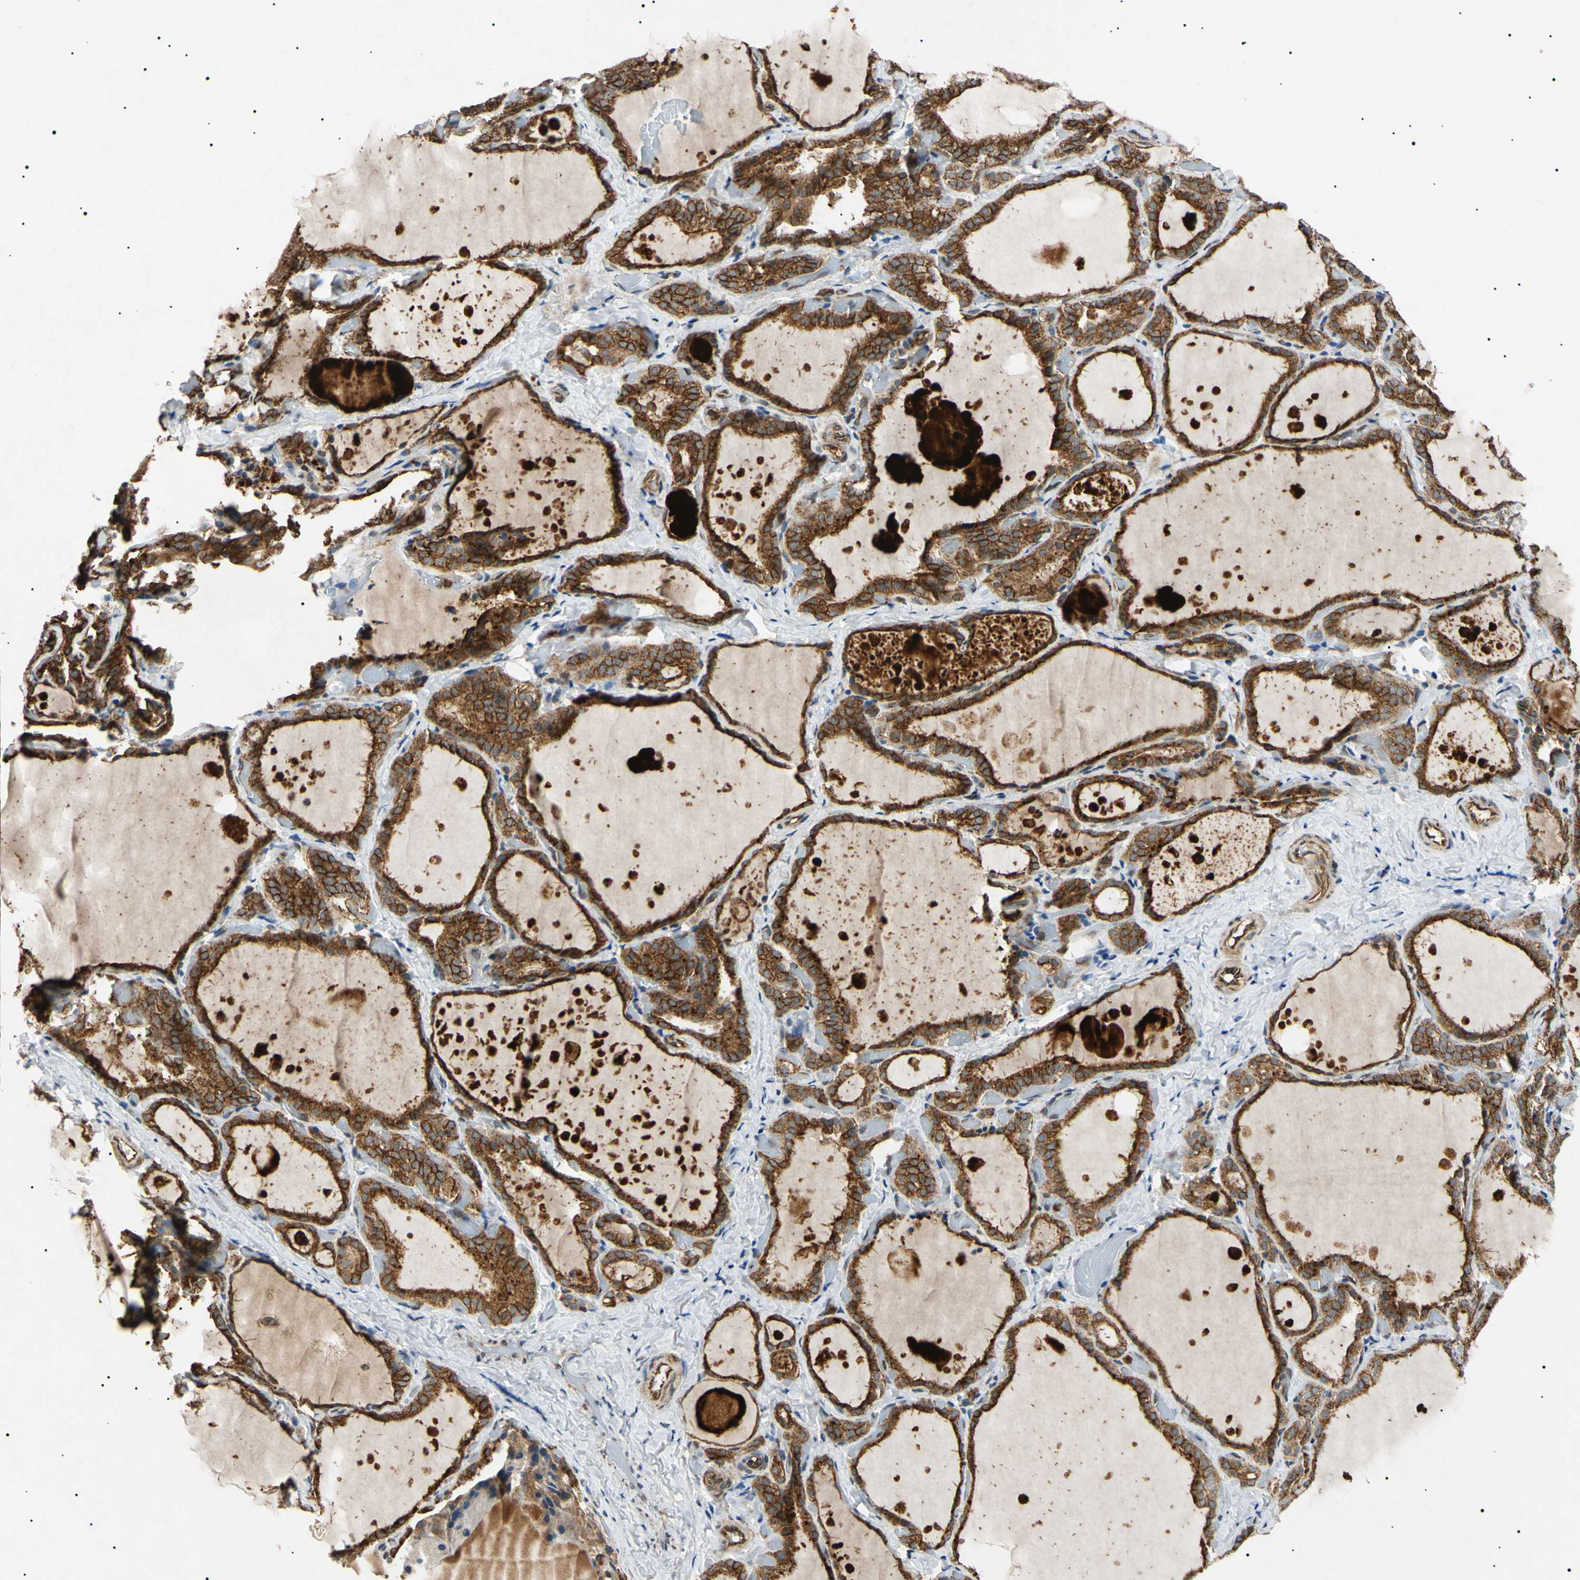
{"staining": {"intensity": "moderate", "quantity": ">75%", "location": "cytoplasmic/membranous"}, "tissue": "thyroid gland", "cell_type": "Glandular cells", "image_type": "normal", "snomed": [{"axis": "morphology", "description": "Normal tissue, NOS"}, {"axis": "topography", "description": "Thyroid gland"}], "caption": "Immunohistochemistry (IHC) staining of benign thyroid gland, which reveals medium levels of moderate cytoplasmic/membranous staining in about >75% of glandular cells indicating moderate cytoplasmic/membranous protein positivity. The staining was performed using DAB (brown) for protein detection and nuclei were counterstained in hematoxylin (blue).", "gene": "TUBB4A", "patient": {"sex": "female", "age": 44}}